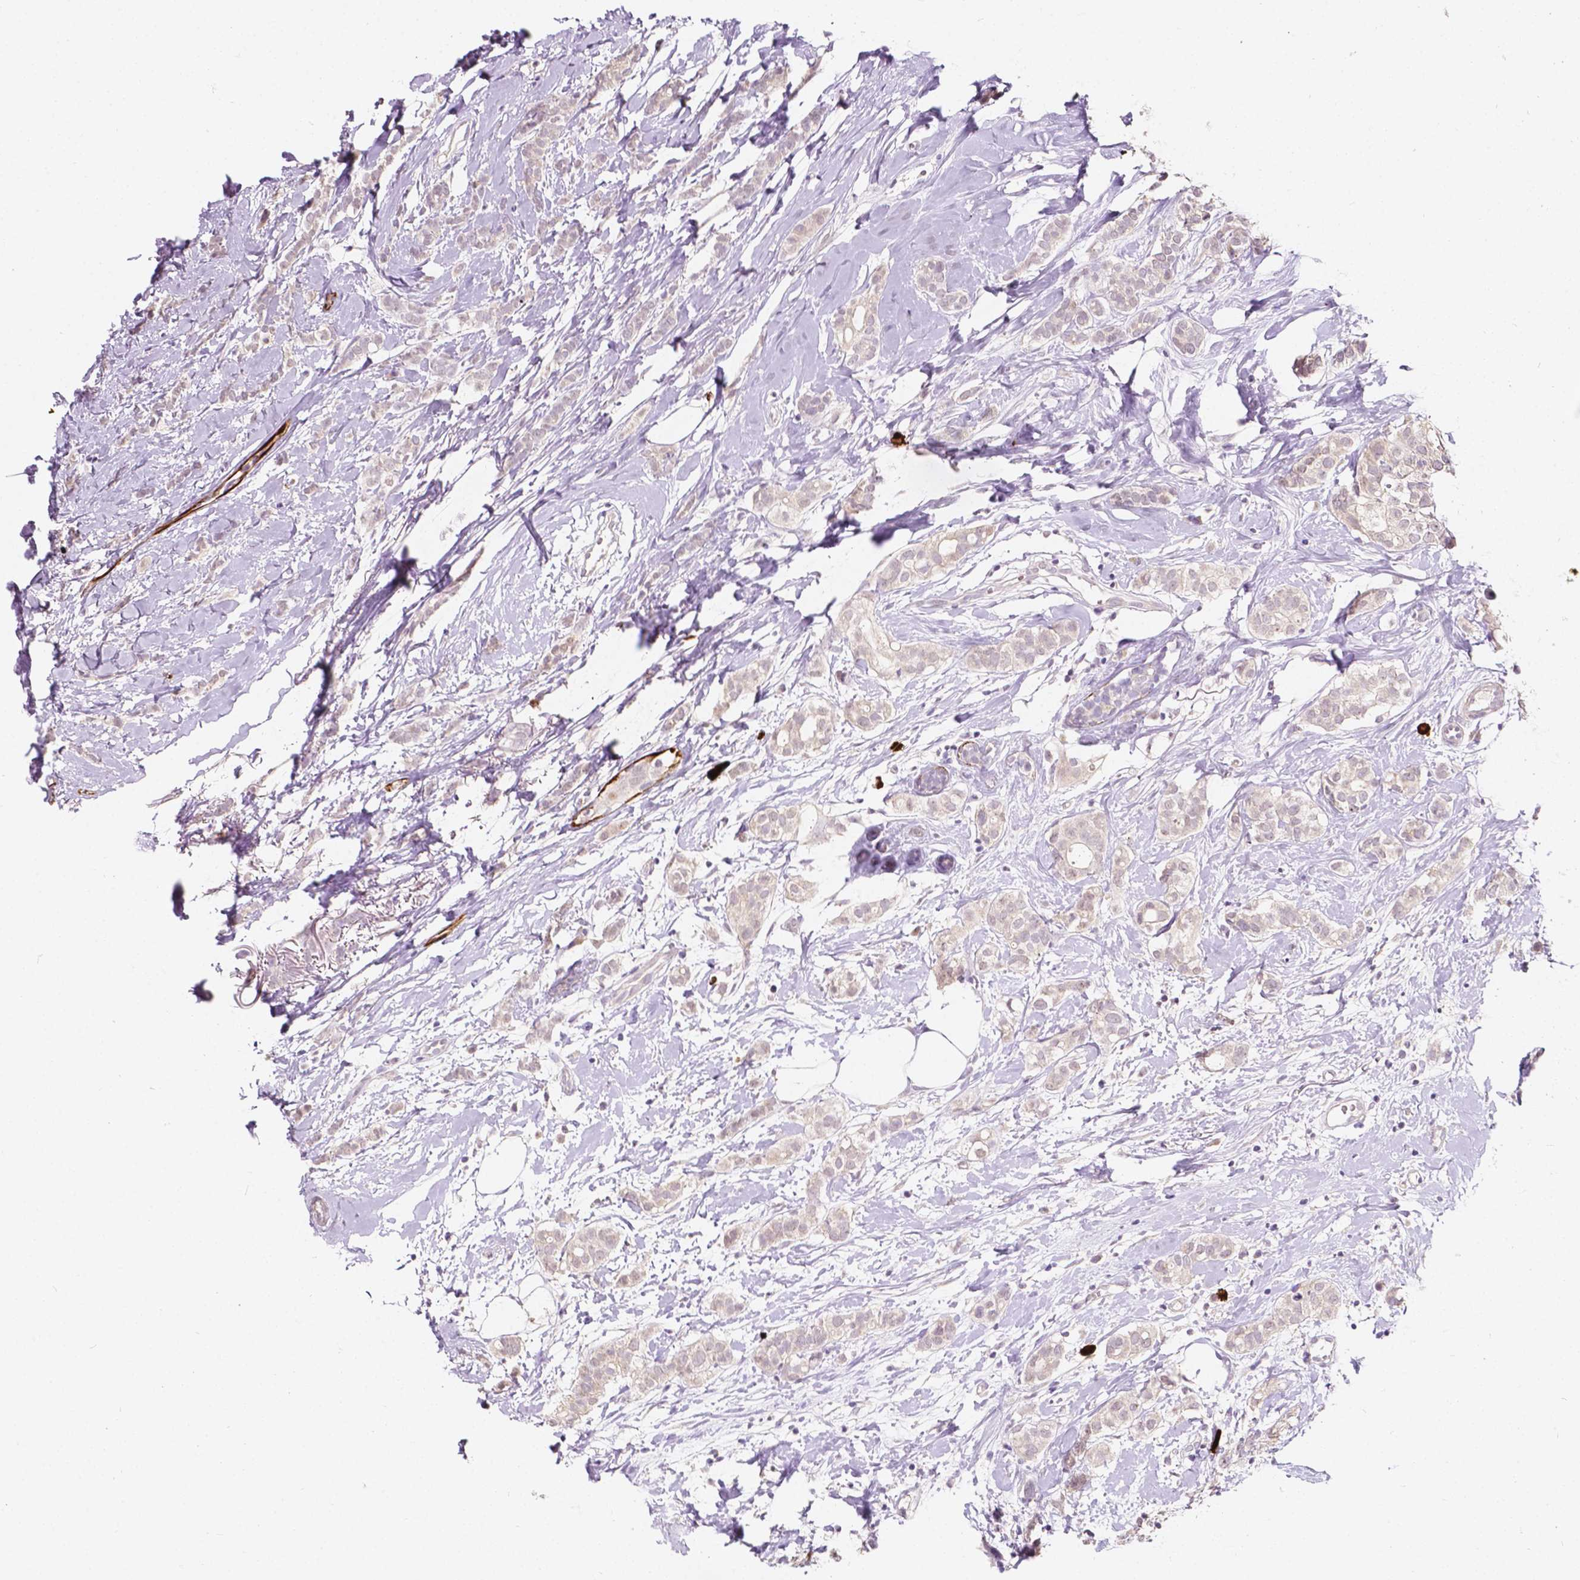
{"staining": {"intensity": "negative", "quantity": "none", "location": "none"}, "tissue": "breast cancer", "cell_type": "Tumor cells", "image_type": "cancer", "snomed": [{"axis": "morphology", "description": "Duct carcinoma"}, {"axis": "topography", "description": "Breast"}], "caption": "DAB immunohistochemical staining of human intraductal carcinoma (breast) demonstrates no significant positivity in tumor cells.", "gene": "SIRT2", "patient": {"sex": "female", "age": 40}}